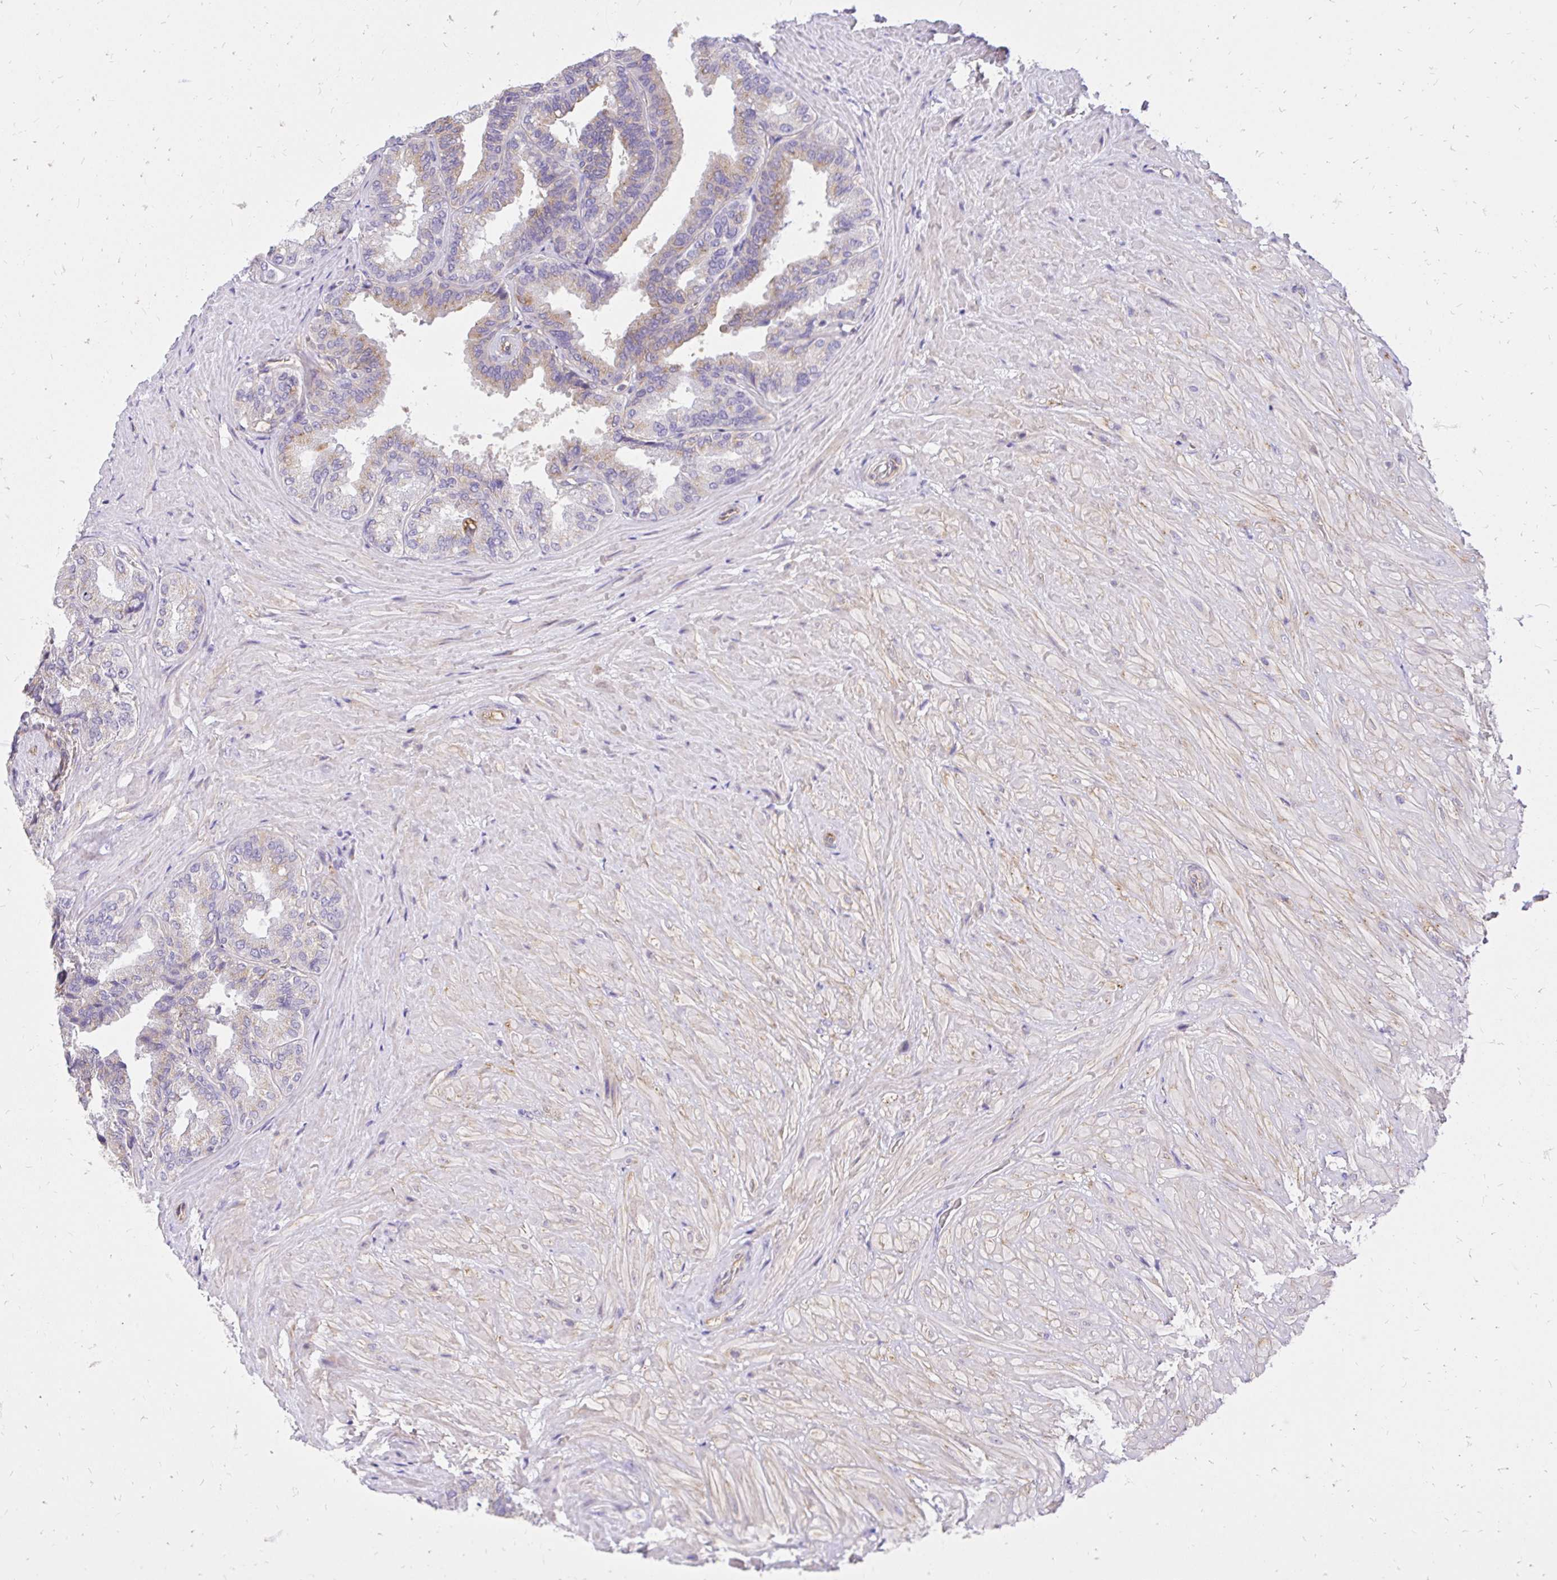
{"staining": {"intensity": "weak", "quantity": "25%-75%", "location": "cytoplasmic/membranous"}, "tissue": "seminal vesicle", "cell_type": "Glandular cells", "image_type": "normal", "snomed": [{"axis": "morphology", "description": "Normal tissue, NOS"}, {"axis": "topography", "description": "Seminal veicle"}], "caption": "About 25%-75% of glandular cells in normal human seminal vesicle show weak cytoplasmic/membranous protein expression as visualized by brown immunohistochemical staining.", "gene": "ABCB10", "patient": {"sex": "male", "age": 68}}